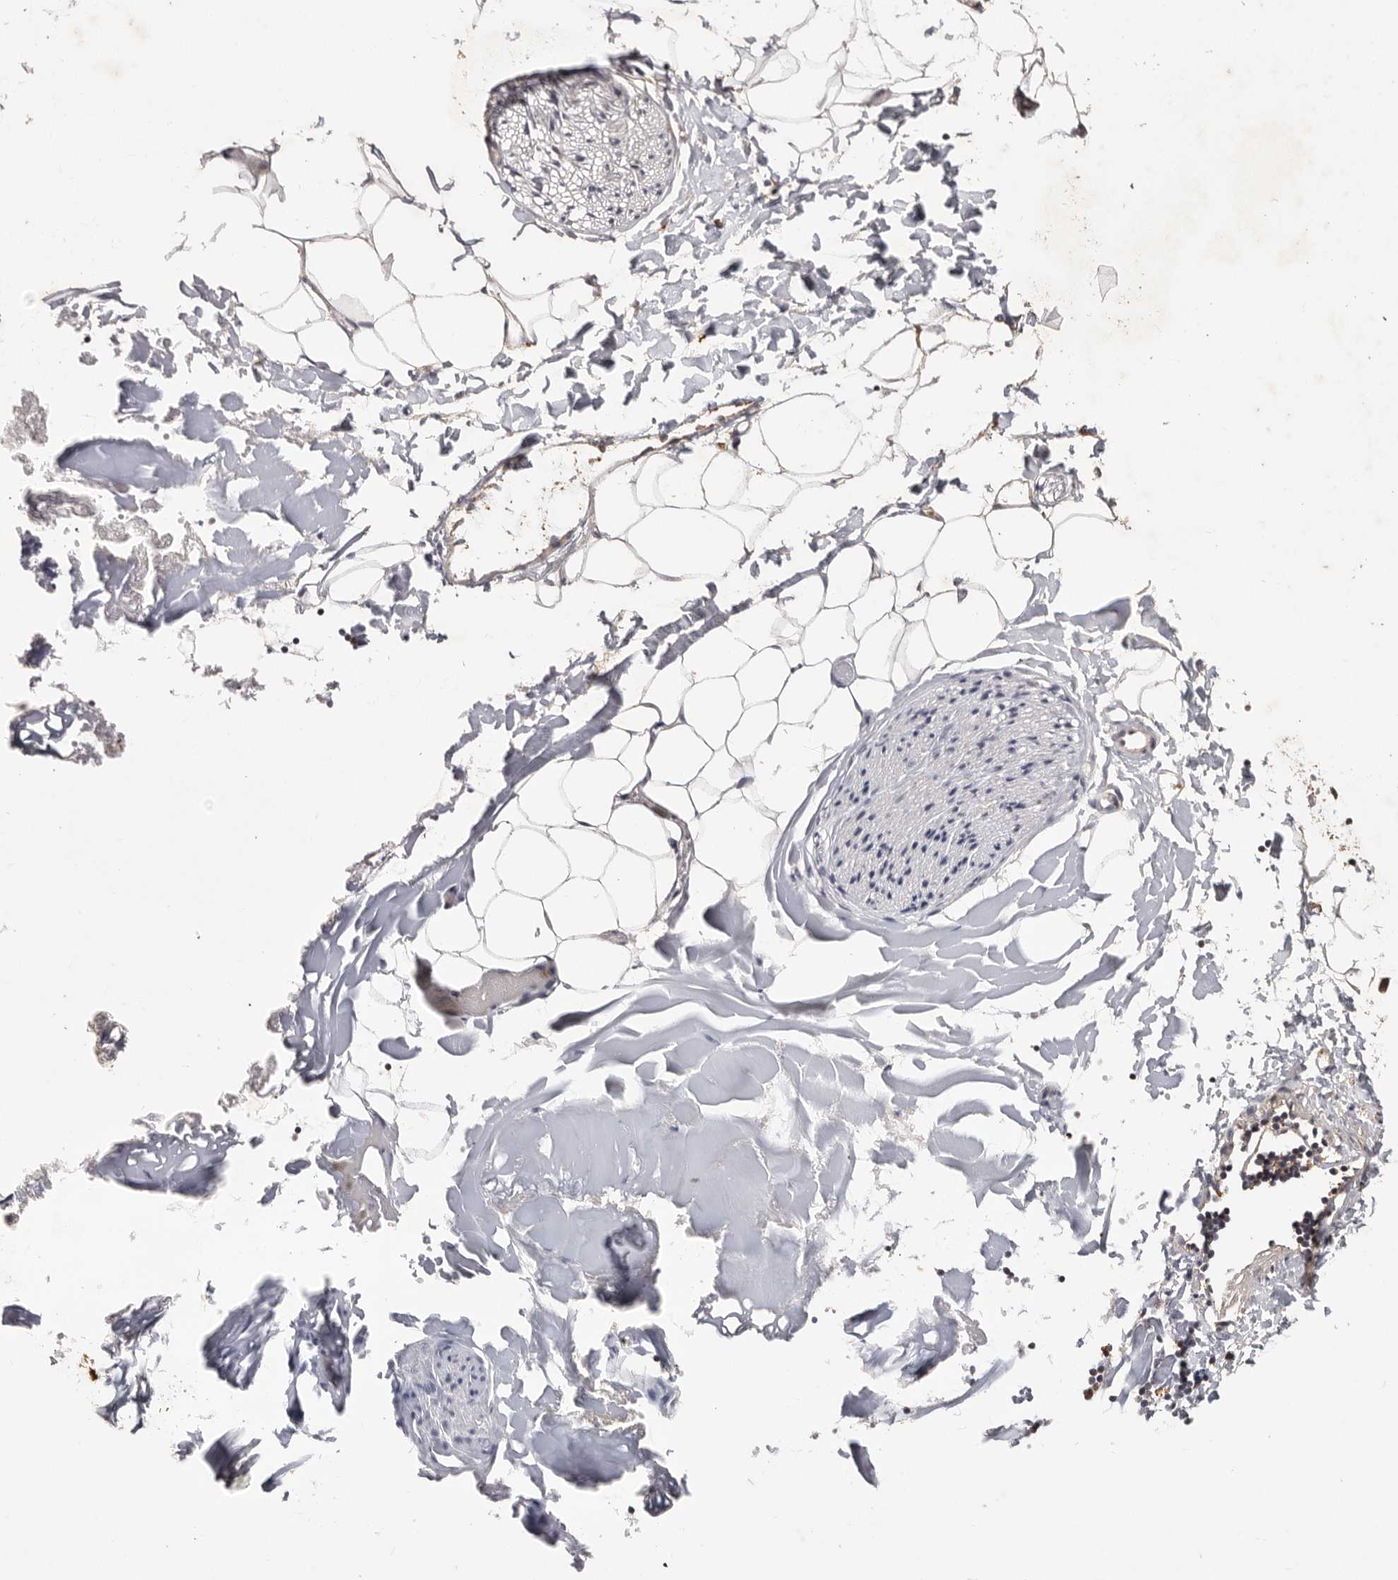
{"staining": {"intensity": "moderate", "quantity": "<25%", "location": "cytoplasmic/membranous,nuclear"}, "tissue": "adipose tissue", "cell_type": "Adipocytes", "image_type": "normal", "snomed": [{"axis": "morphology", "description": "Normal tissue, NOS"}, {"axis": "morphology", "description": "Adenocarcinoma, NOS"}, {"axis": "topography", "description": "Smooth muscle"}, {"axis": "topography", "description": "Colon"}], "caption": "Moderate cytoplasmic/membranous,nuclear positivity is present in about <25% of adipocytes in benign adipose tissue. (brown staining indicates protein expression, while blue staining denotes nuclei).", "gene": "ZNF83", "patient": {"sex": "male", "age": 14}}